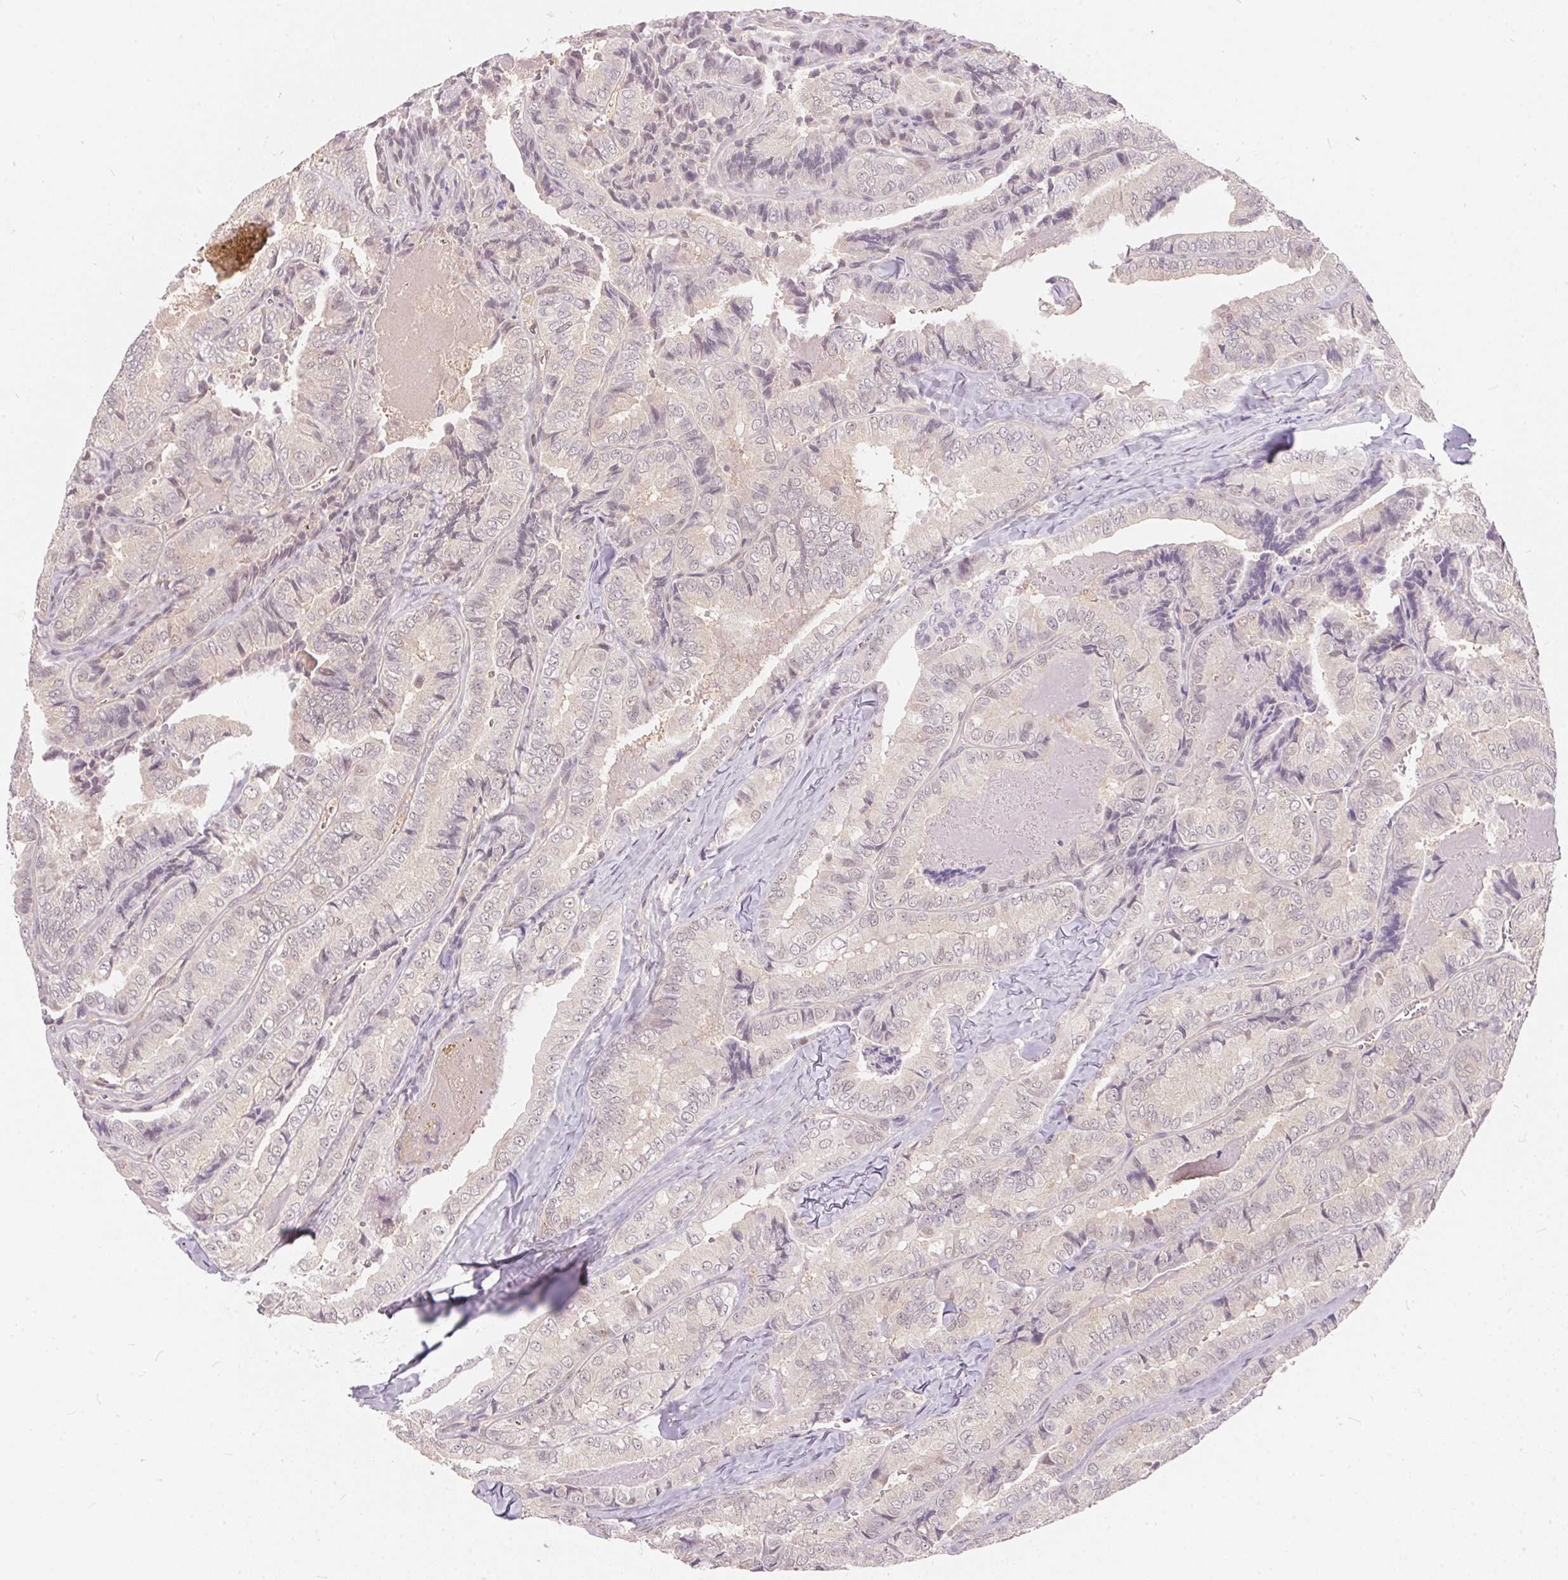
{"staining": {"intensity": "weak", "quantity": "<25%", "location": "cytoplasmic/membranous"}, "tissue": "thyroid cancer", "cell_type": "Tumor cells", "image_type": "cancer", "snomed": [{"axis": "morphology", "description": "Papillary adenocarcinoma, NOS"}, {"axis": "topography", "description": "Thyroid gland"}], "caption": "IHC of thyroid cancer (papillary adenocarcinoma) displays no expression in tumor cells. (DAB (3,3'-diaminobenzidine) immunohistochemistry with hematoxylin counter stain).", "gene": "BLMH", "patient": {"sex": "female", "age": 75}}